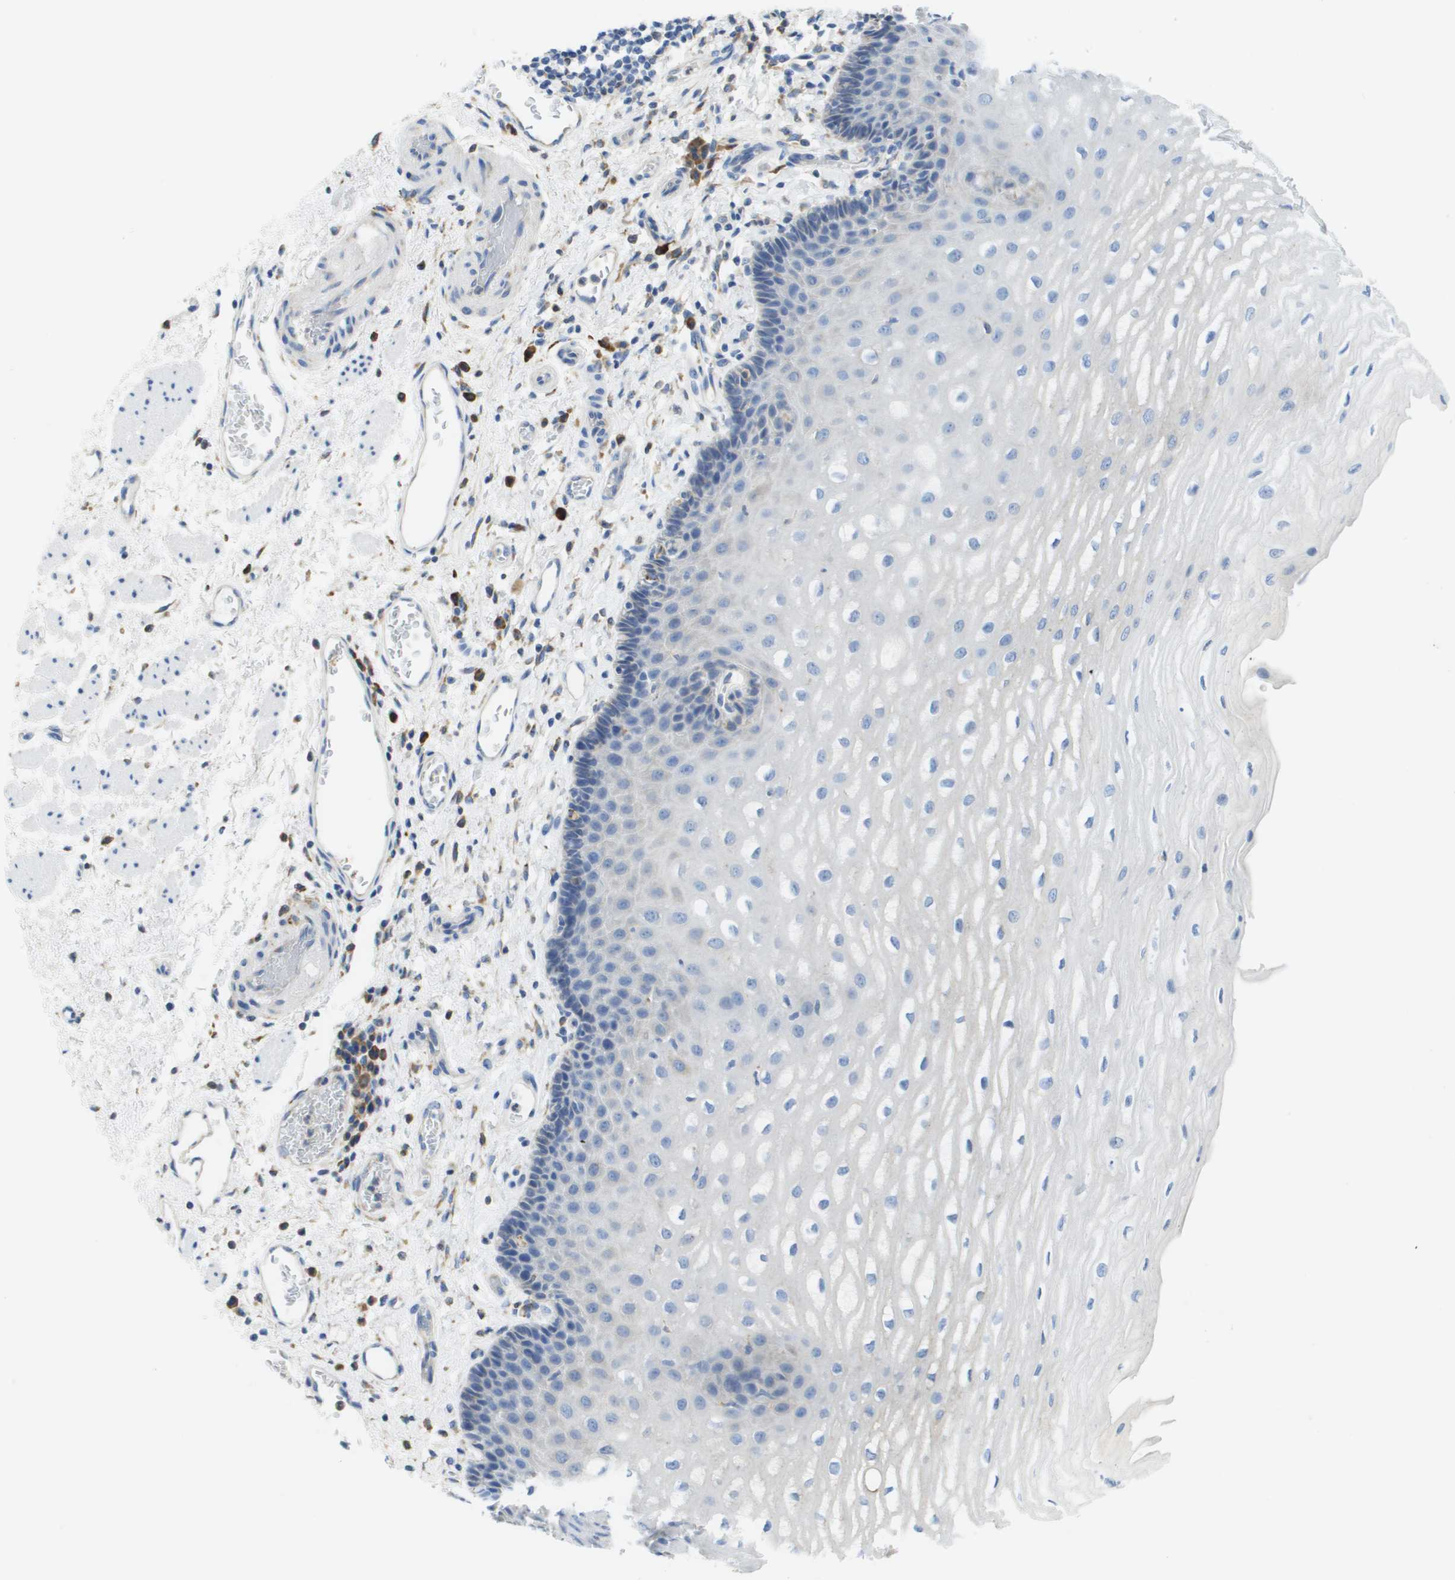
{"staining": {"intensity": "negative", "quantity": "none", "location": "none"}, "tissue": "esophagus", "cell_type": "Squamous epithelial cells", "image_type": "normal", "snomed": [{"axis": "morphology", "description": "Normal tissue, NOS"}, {"axis": "topography", "description": "Esophagus"}], "caption": "High power microscopy micrograph of an immunohistochemistry (IHC) micrograph of normal esophagus, revealing no significant positivity in squamous epithelial cells.", "gene": "SDR42E1", "patient": {"sex": "male", "age": 54}}